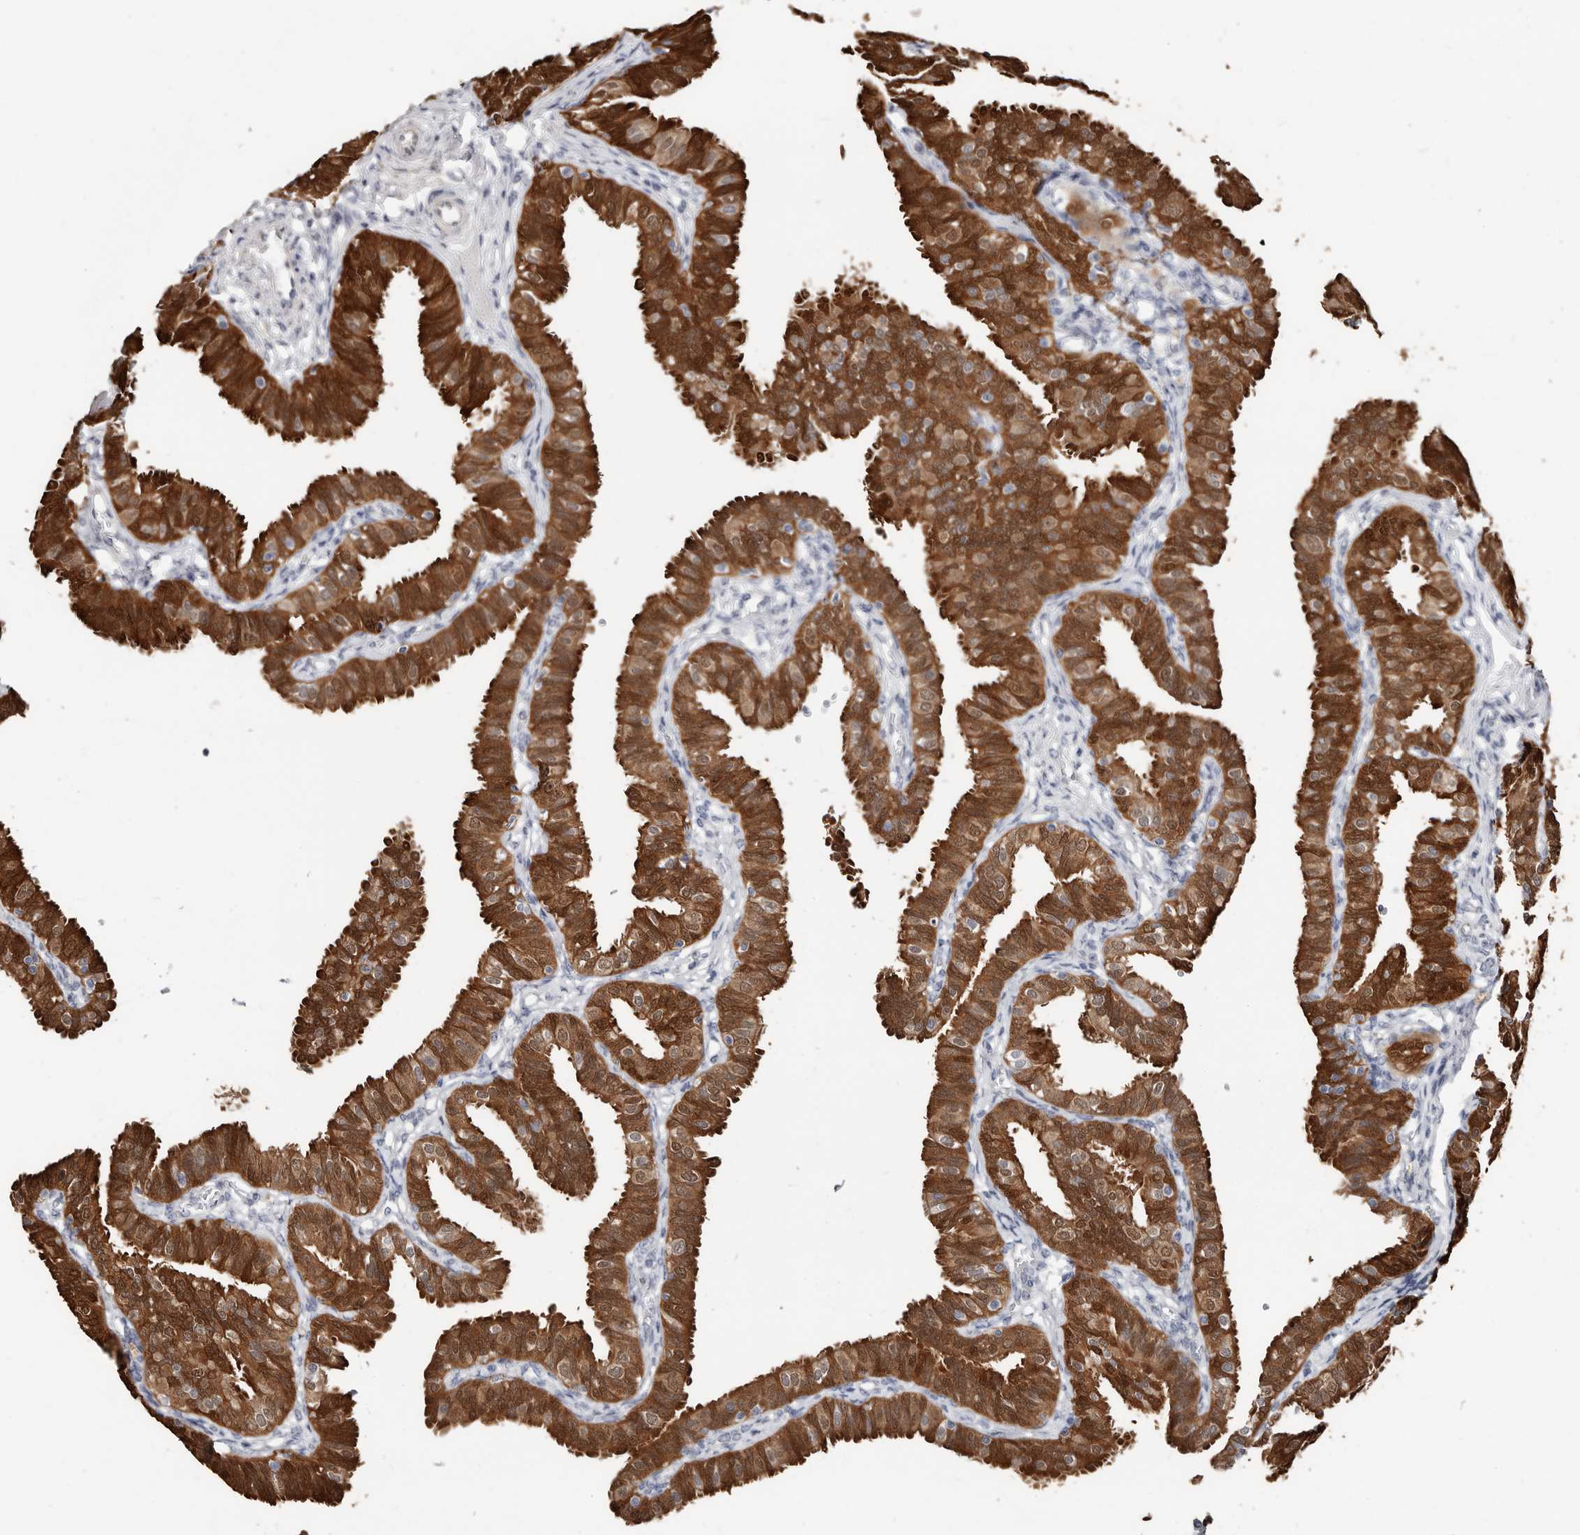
{"staining": {"intensity": "strong", "quantity": ">75%", "location": "cytoplasmic/membranous"}, "tissue": "fallopian tube", "cell_type": "Glandular cells", "image_type": "normal", "snomed": [{"axis": "morphology", "description": "Normal tissue, NOS"}, {"axis": "topography", "description": "Fallopian tube"}], "caption": "A histopathology image of fallopian tube stained for a protein reveals strong cytoplasmic/membranous brown staining in glandular cells. (Stains: DAB (3,3'-diaminobenzidine) in brown, nuclei in blue, Microscopy: brightfield microscopy at high magnification).", "gene": "ASRGL1", "patient": {"sex": "female", "age": 35}}